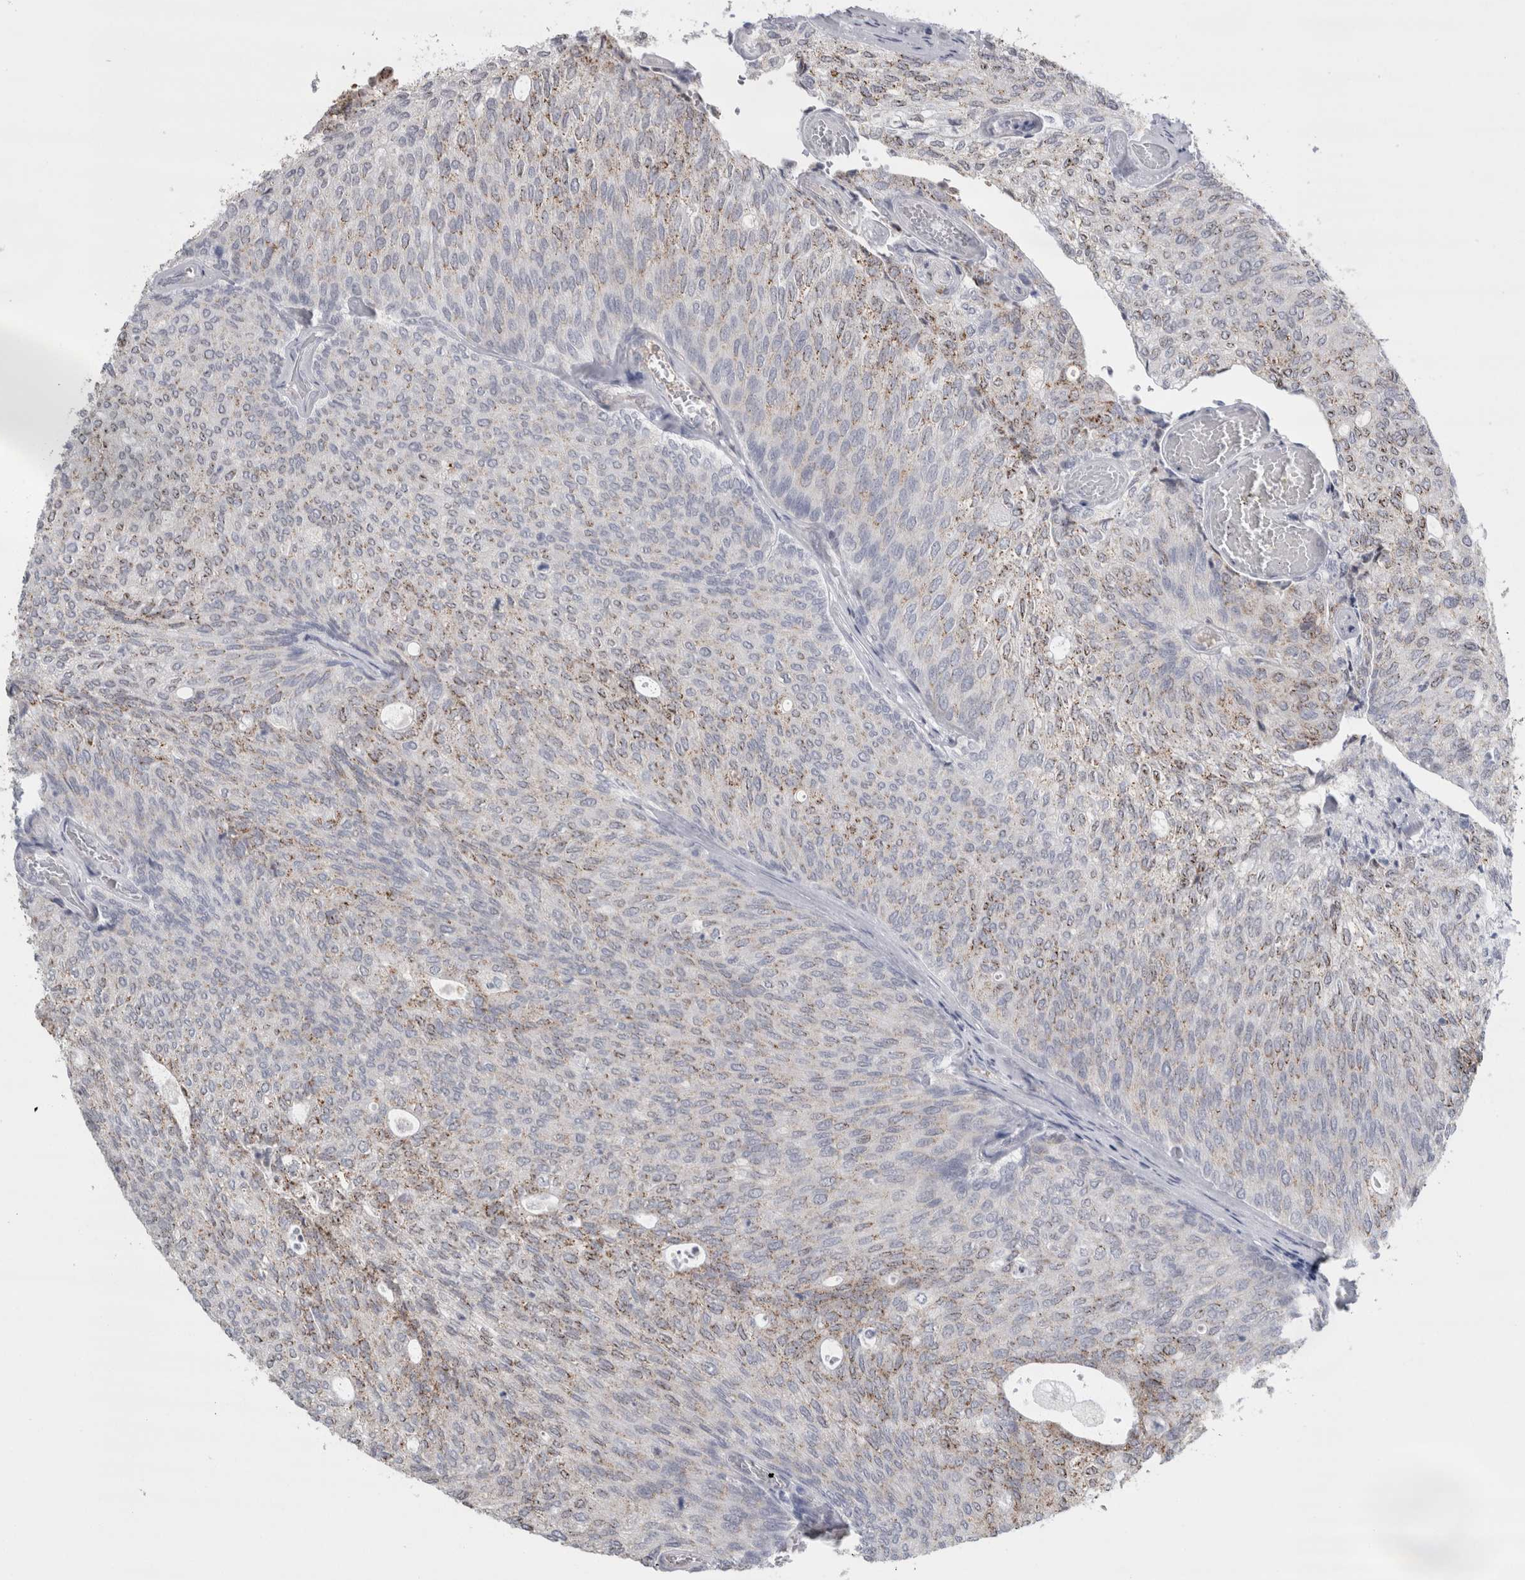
{"staining": {"intensity": "moderate", "quantity": "<25%", "location": "cytoplasmic/membranous"}, "tissue": "urothelial cancer", "cell_type": "Tumor cells", "image_type": "cancer", "snomed": [{"axis": "morphology", "description": "Urothelial carcinoma, Low grade"}, {"axis": "topography", "description": "Urinary bladder"}], "caption": "Immunohistochemical staining of urothelial cancer shows low levels of moderate cytoplasmic/membranous protein expression in approximately <25% of tumor cells. The staining was performed using DAB to visualize the protein expression in brown, while the nuclei were stained in blue with hematoxylin (Magnification: 20x).", "gene": "PLIN1", "patient": {"sex": "female", "age": 79}}